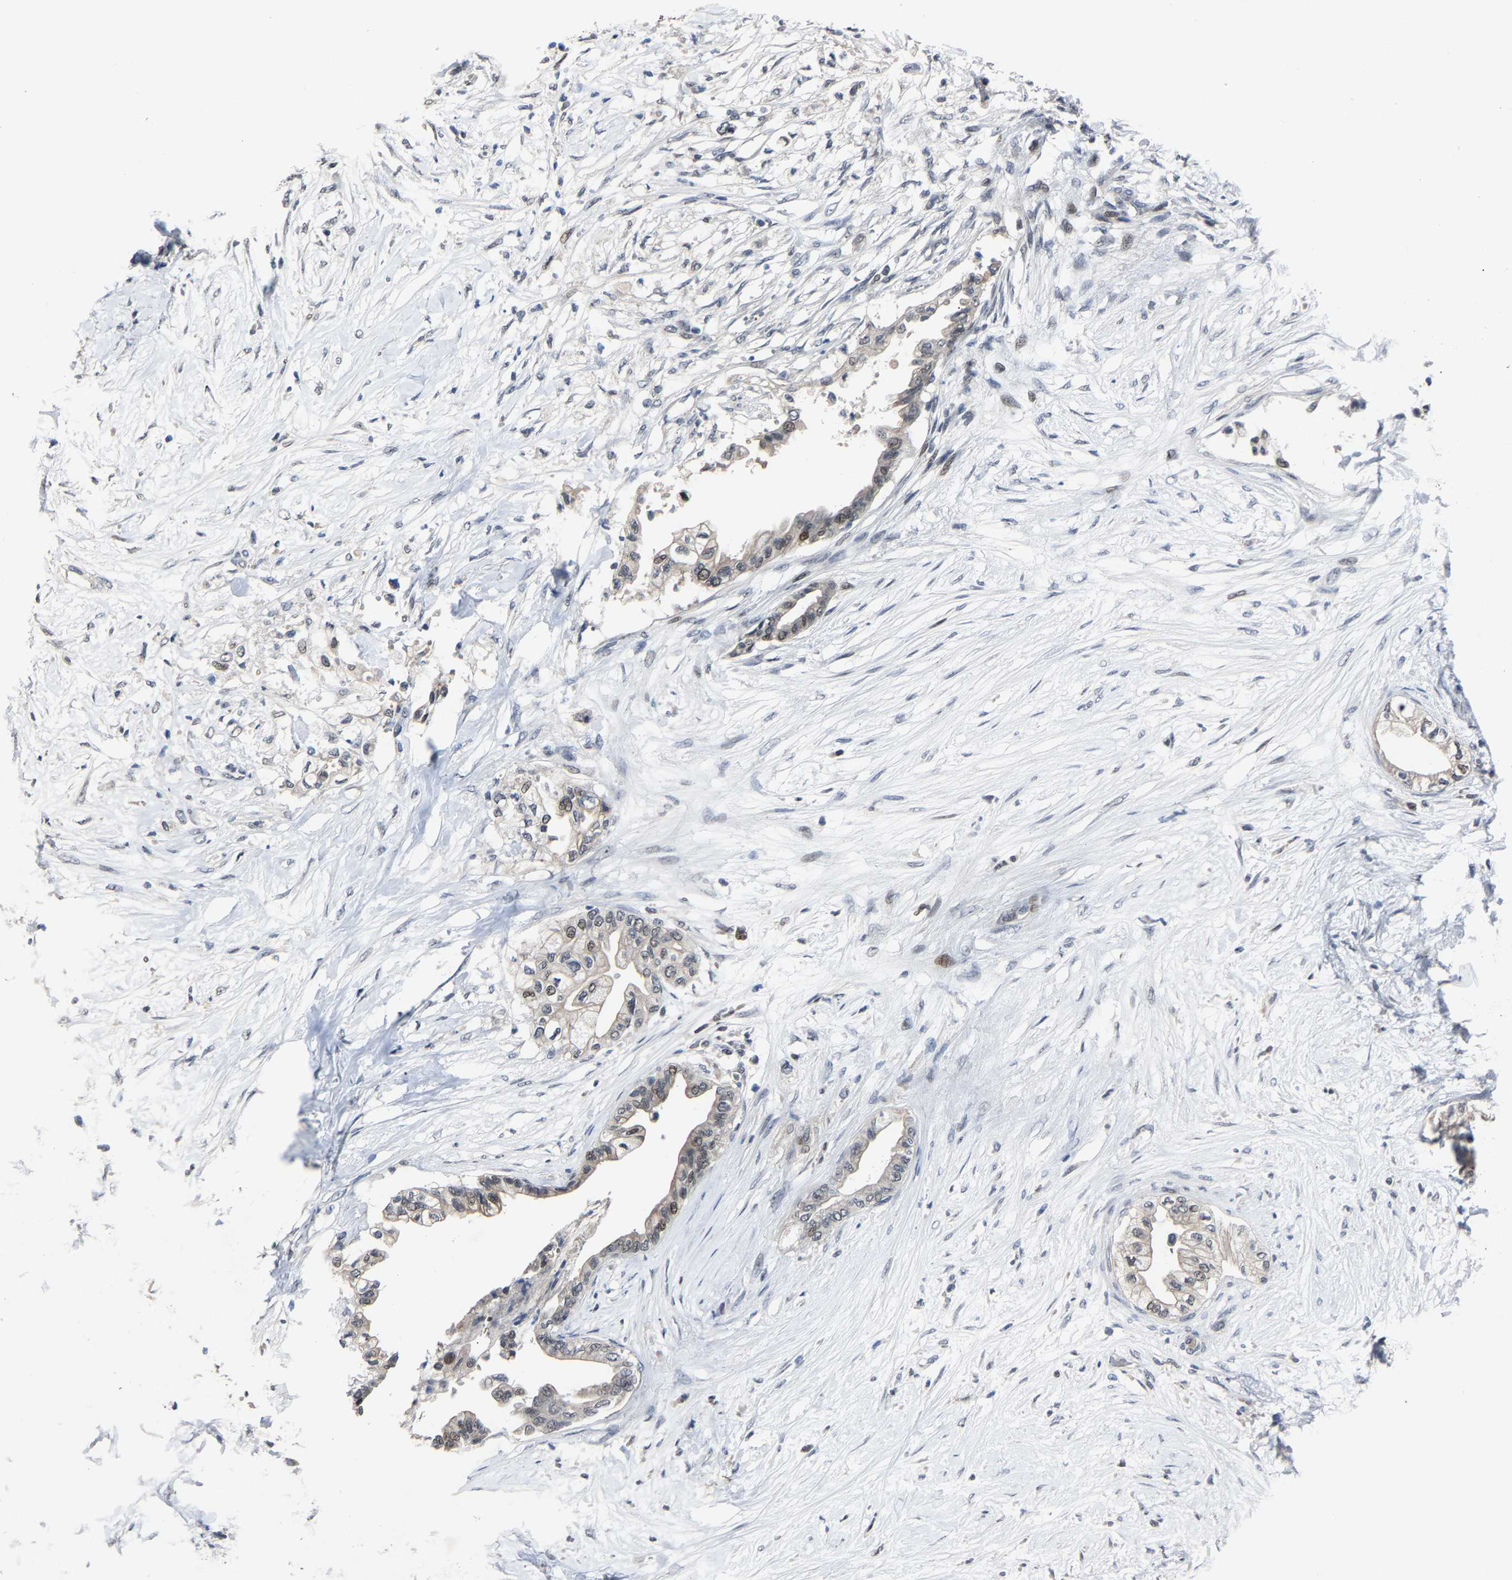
{"staining": {"intensity": "weak", "quantity": "25%-75%", "location": "nuclear"}, "tissue": "pancreatic cancer", "cell_type": "Tumor cells", "image_type": "cancer", "snomed": [{"axis": "morphology", "description": "Normal tissue, NOS"}, {"axis": "morphology", "description": "Adenocarcinoma, NOS"}, {"axis": "topography", "description": "Pancreas"}, {"axis": "topography", "description": "Duodenum"}], "caption": "This is an image of IHC staining of pancreatic cancer, which shows weak positivity in the nuclear of tumor cells.", "gene": "LSM8", "patient": {"sex": "female", "age": 60}}